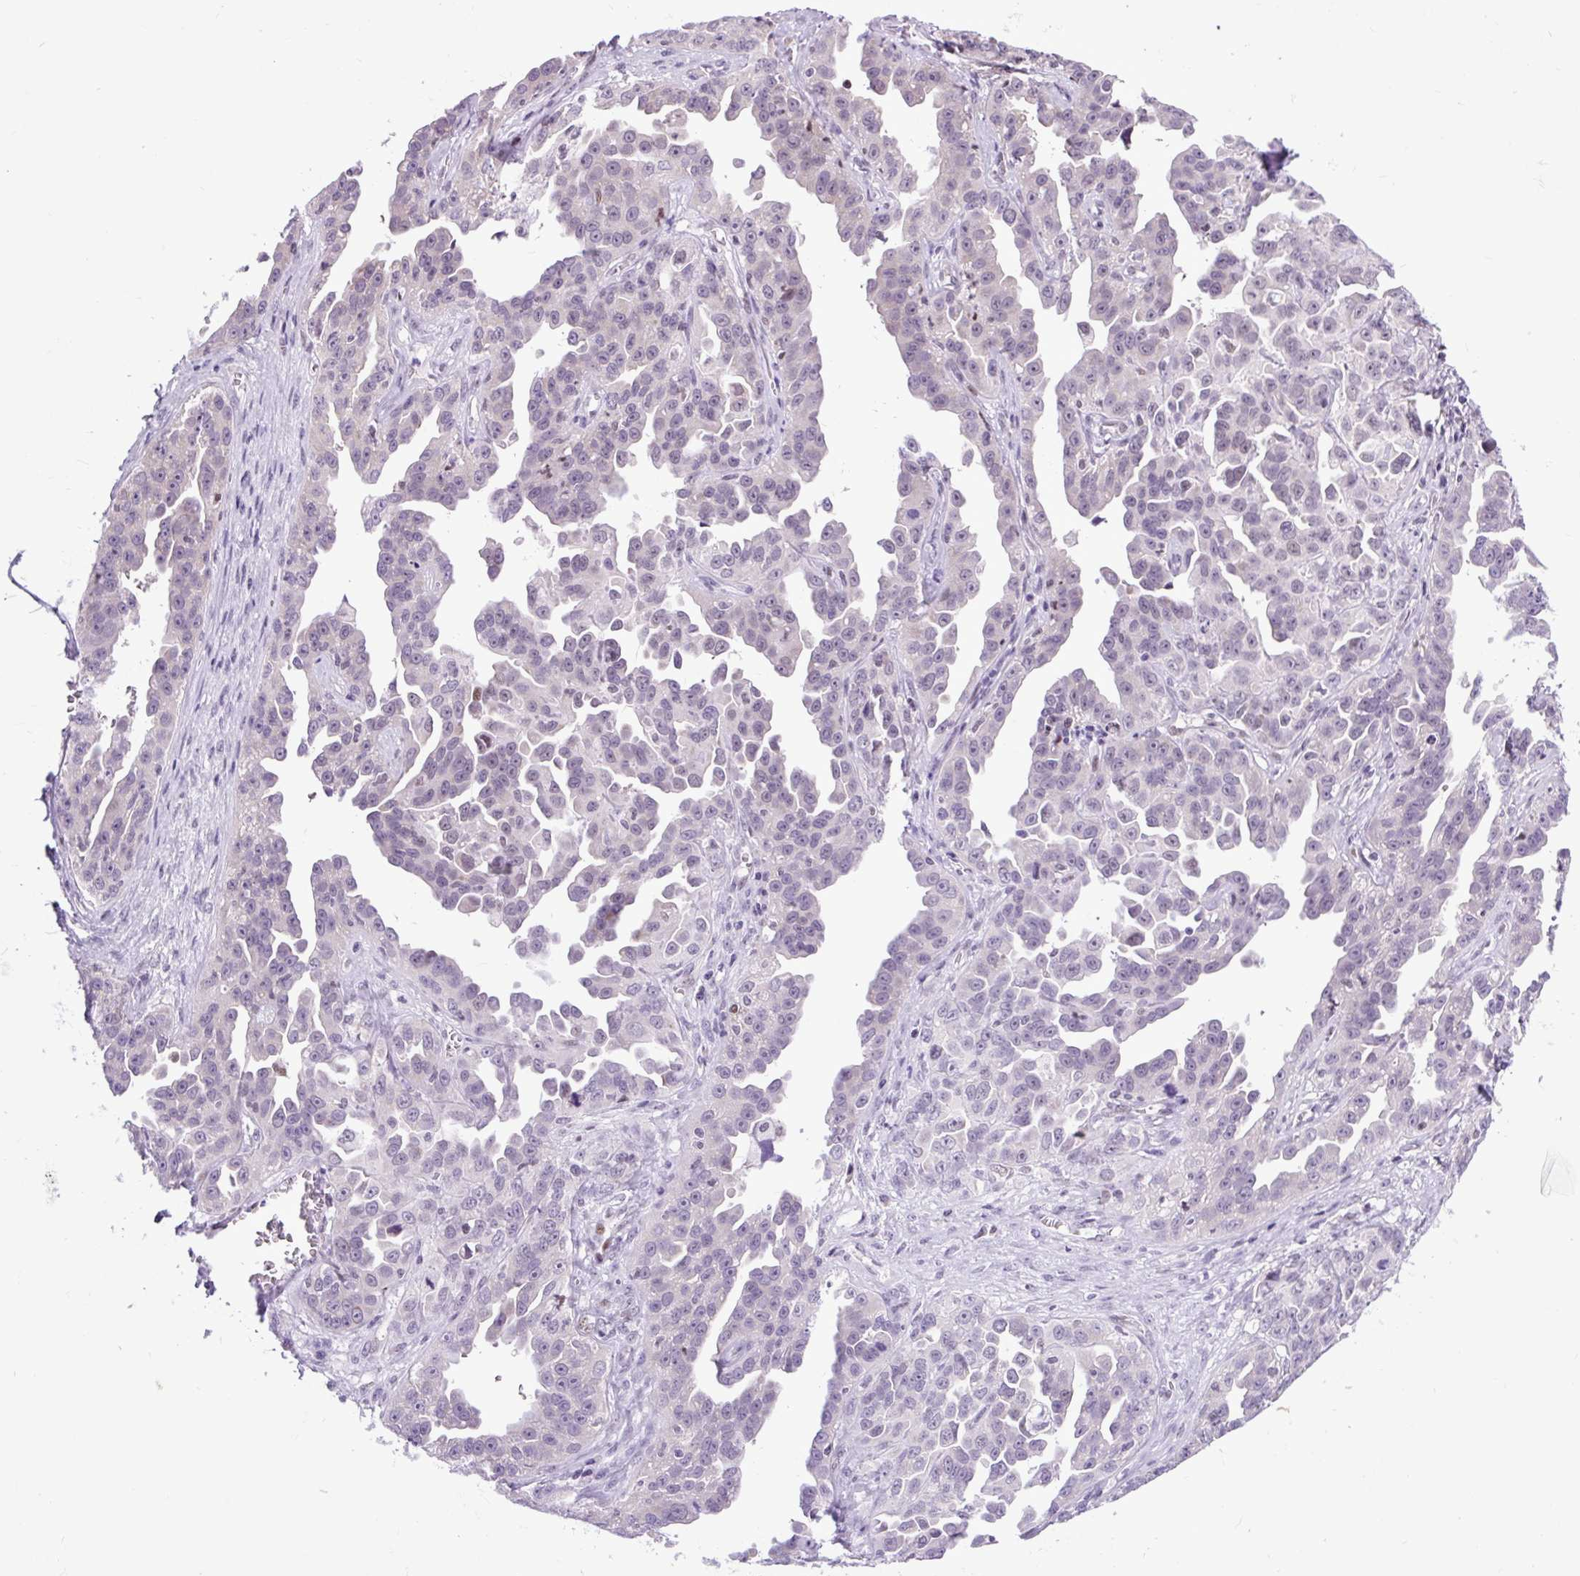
{"staining": {"intensity": "negative", "quantity": "none", "location": "none"}, "tissue": "ovarian cancer", "cell_type": "Tumor cells", "image_type": "cancer", "snomed": [{"axis": "morphology", "description": "Cystadenocarcinoma, serous, NOS"}, {"axis": "topography", "description": "Ovary"}], "caption": "Ovarian serous cystadenocarcinoma was stained to show a protein in brown. There is no significant positivity in tumor cells. The staining is performed using DAB (3,3'-diaminobenzidine) brown chromogen with nuclei counter-stained in using hematoxylin.", "gene": "CLK2", "patient": {"sex": "female", "age": 75}}